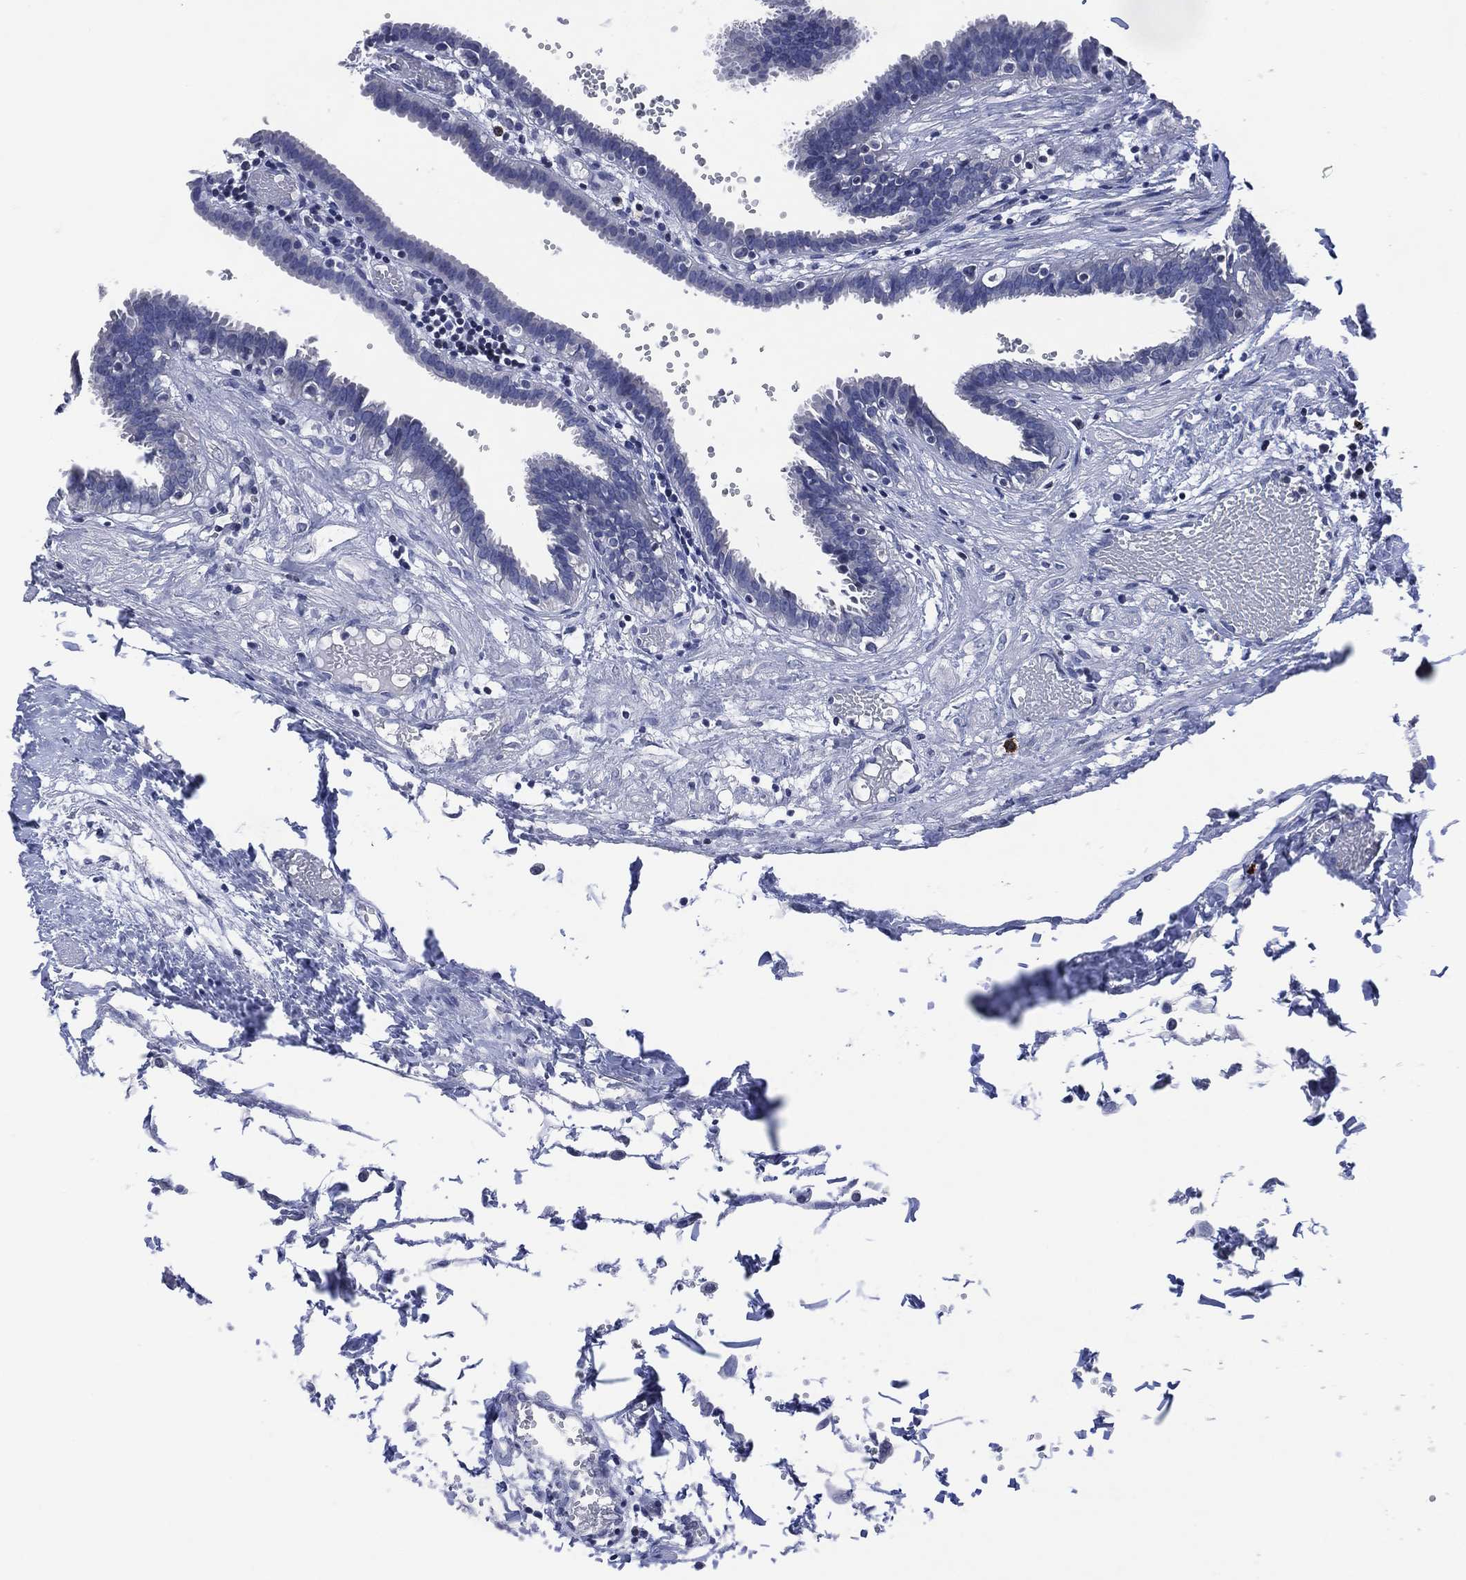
{"staining": {"intensity": "negative", "quantity": "none", "location": "none"}, "tissue": "fallopian tube", "cell_type": "Glandular cells", "image_type": "normal", "snomed": [{"axis": "morphology", "description": "Normal tissue, NOS"}, {"axis": "topography", "description": "Fallopian tube"}], "caption": "Image shows no protein expression in glandular cells of unremarkable fallopian tube. The staining was performed using DAB to visualize the protein expression in brown, while the nuclei were stained in blue with hematoxylin (Magnification: 20x).", "gene": "USP26", "patient": {"sex": "female", "age": 37}}